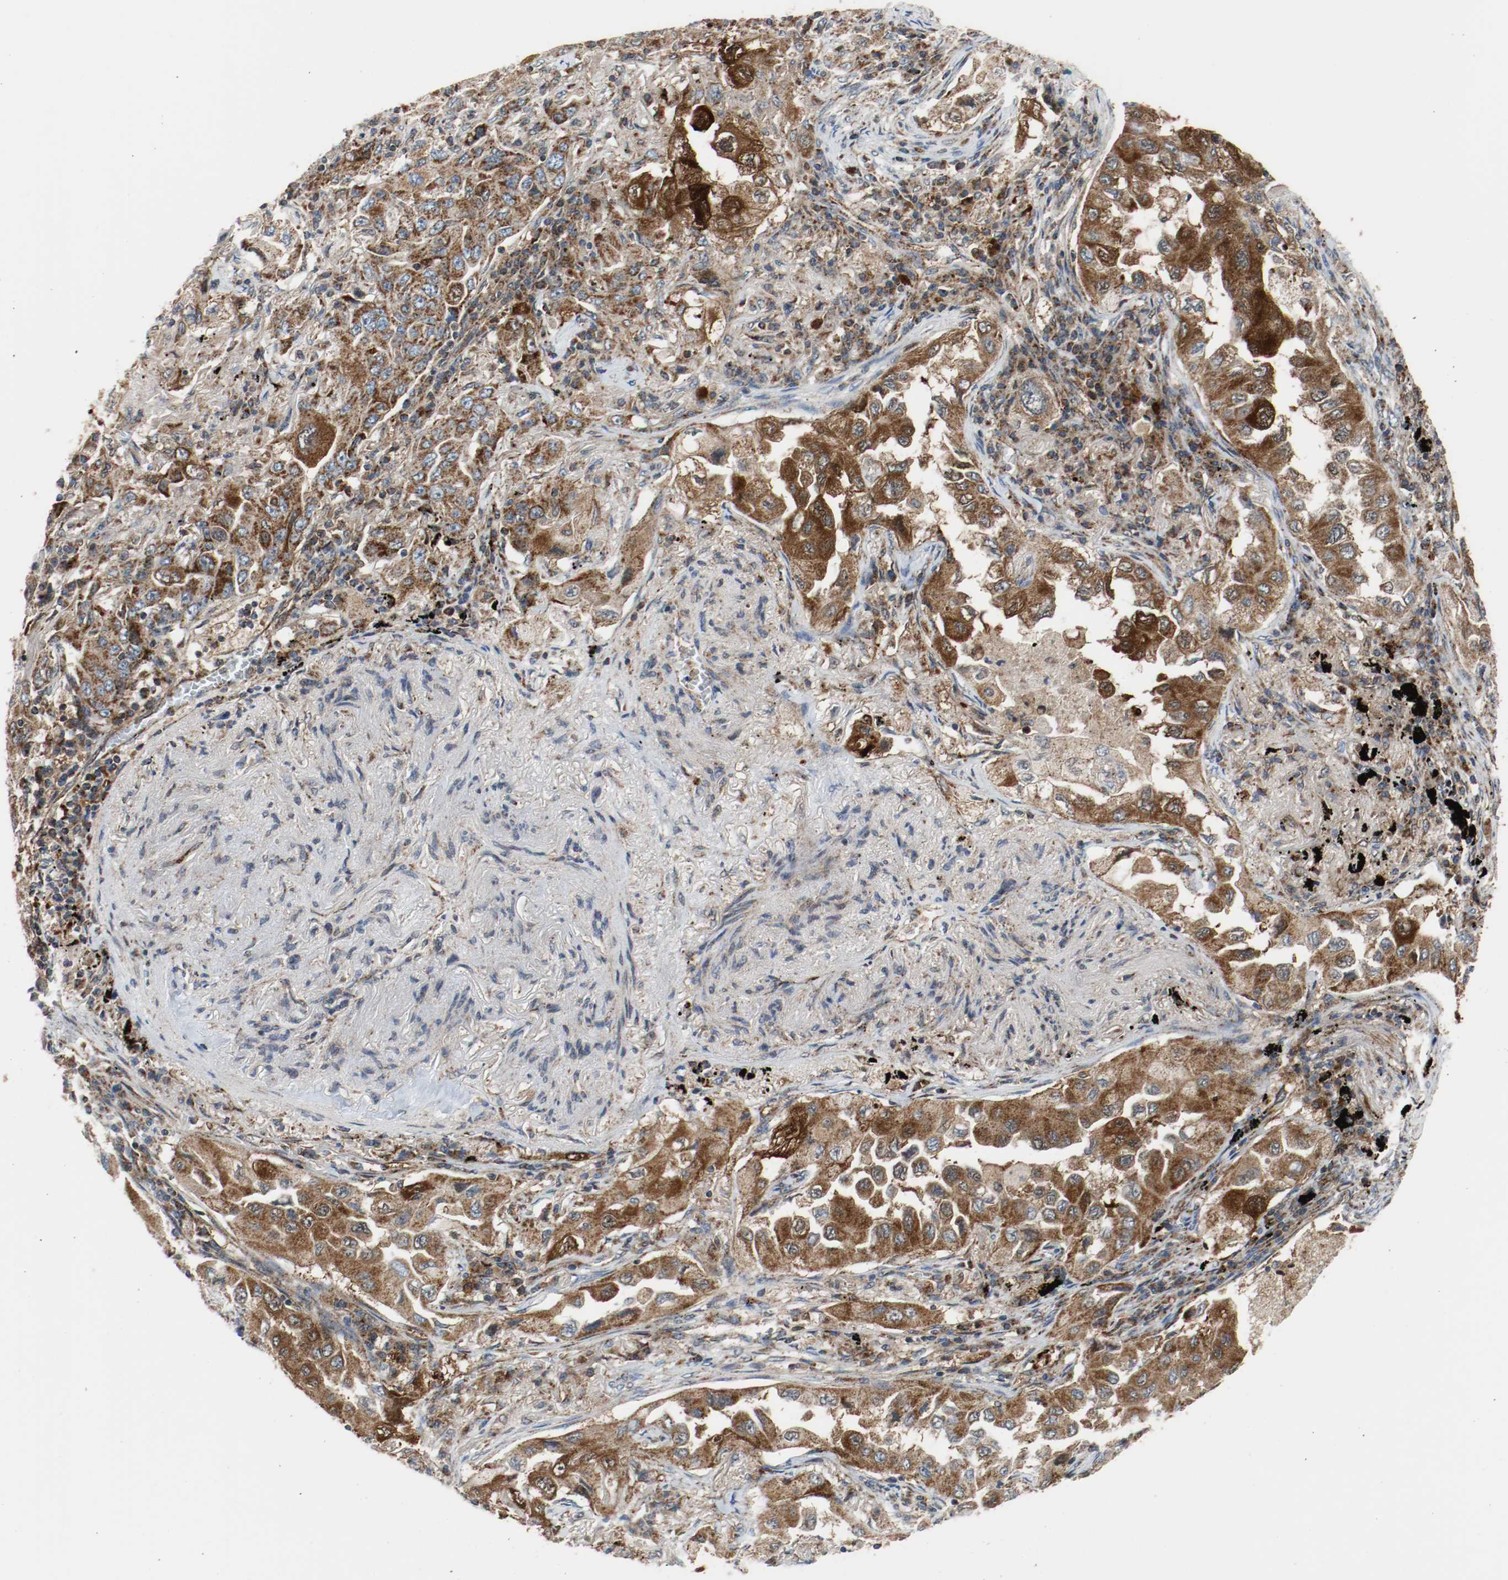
{"staining": {"intensity": "moderate", "quantity": ">75%", "location": "cytoplasmic/membranous"}, "tissue": "lung cancer", "cell_type": "Tumor cells", "image_type": "cancer", "snomed": [{"axis": "morphology", "description": "Adenocarcinoma, NOS"}, {"axis": "topography", "description": "Lung"}], "caption": "Human adenocarcinoma (lung) stained for a protein (brown) exhibits moderate cytoplasmic/membranous positive staining in about >75% of tumor cells.", "gene": "TXNRD1", "patient": {"sex": "female", "age": 65}}